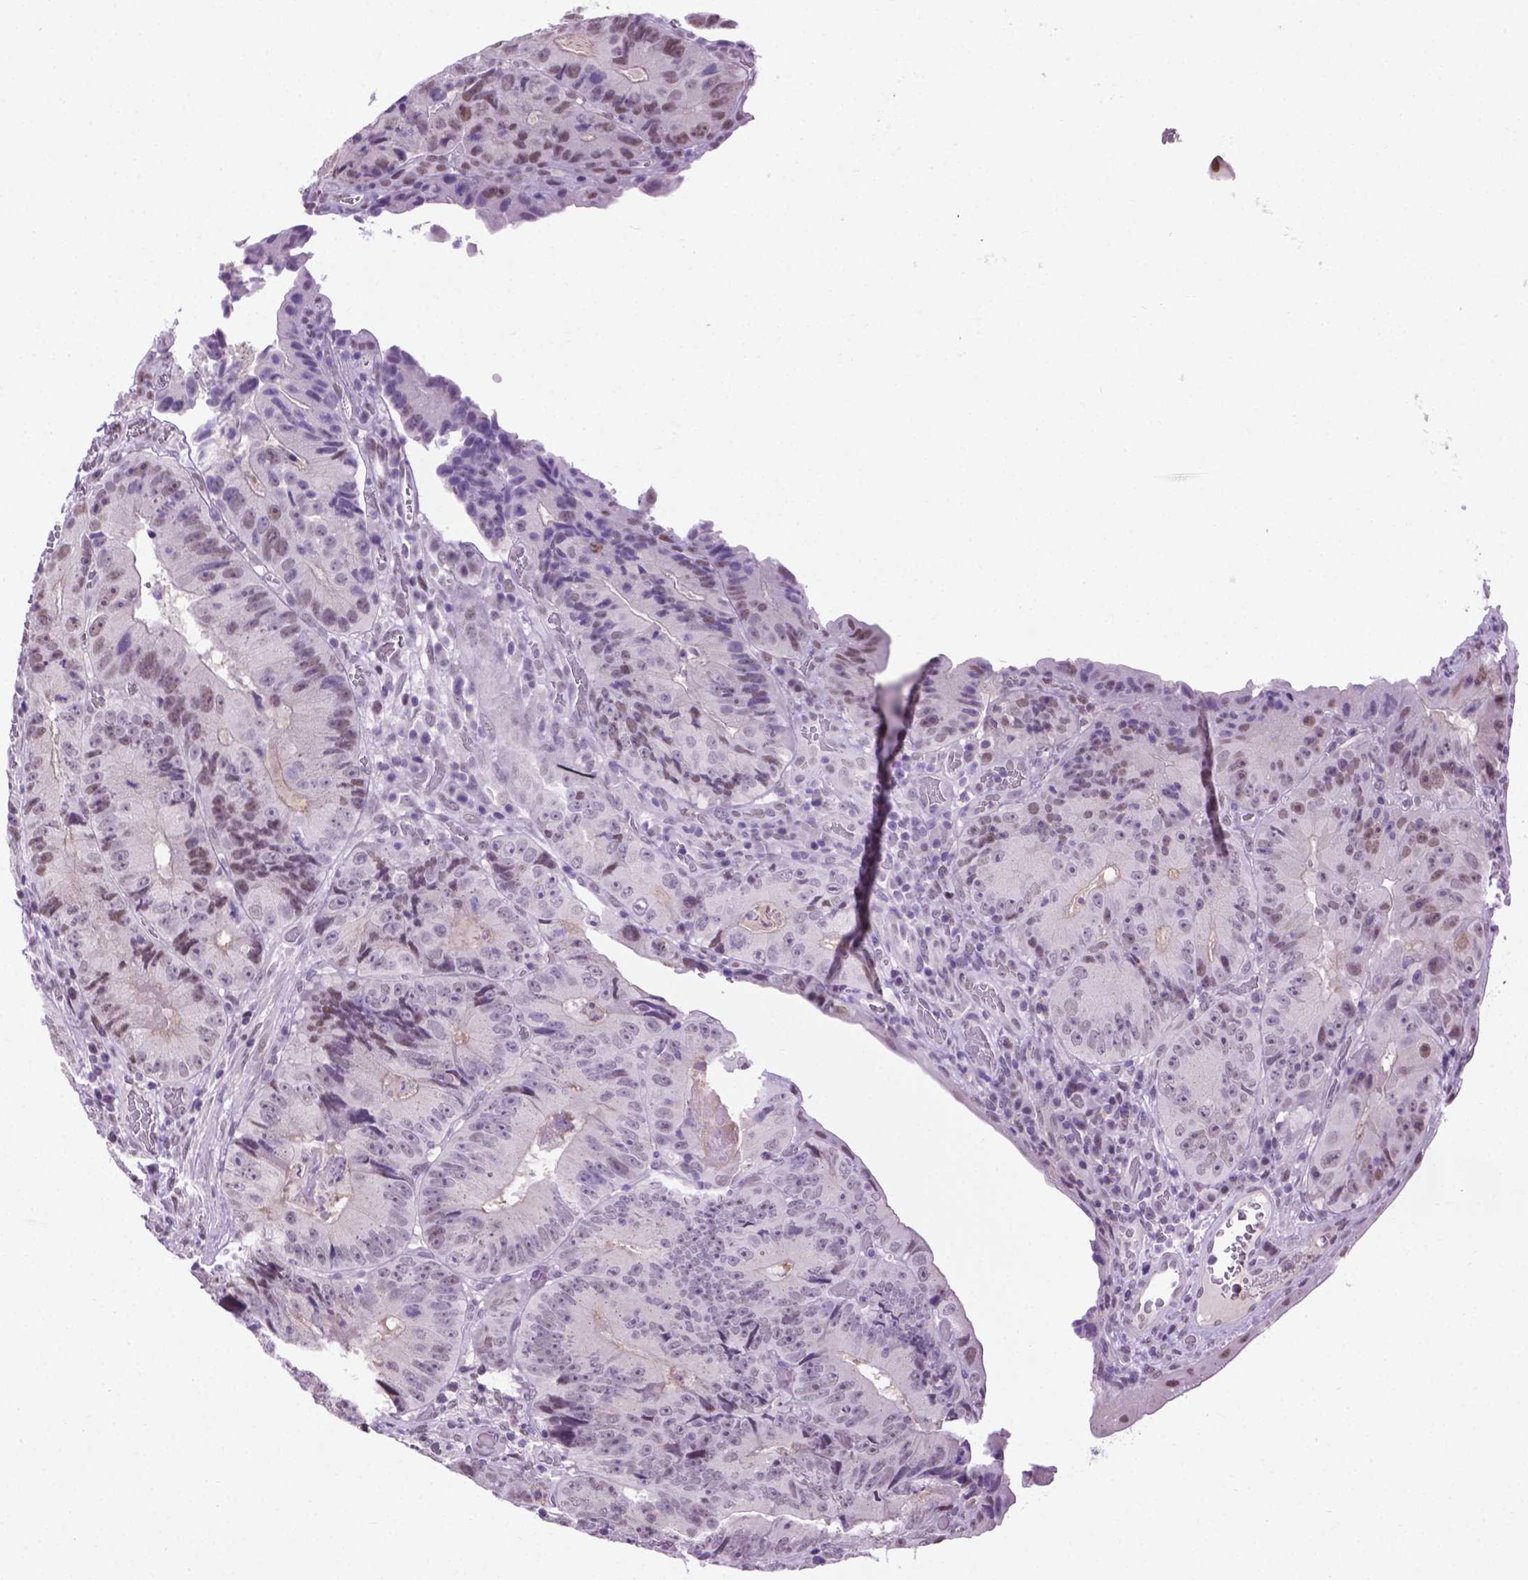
{"staining": {"intensity": "weak", "quantity": "<25%", "location": "nuclear"}, "tissue": "colorectal cancer", "cell_type": "Tumor cells", "image_type": "cancer", "snomed": [{"axis": "morphology", "description": "Adenocarcinoma, NOS"}, {"axis": "topography", "description": "Colon"}], "caption": "The image exhibits no significant staining in tumor cells of colorectal cancer (adenocarcinoma). (Stains: DAB (3,3'-diaminobenzidine) immunohistochemistry with hematoxylin counter stain, Microscopy: brightfield microscopy at high magnification).", "gene": "ABI2", "patient": {"sex": "female", "age": 86}}